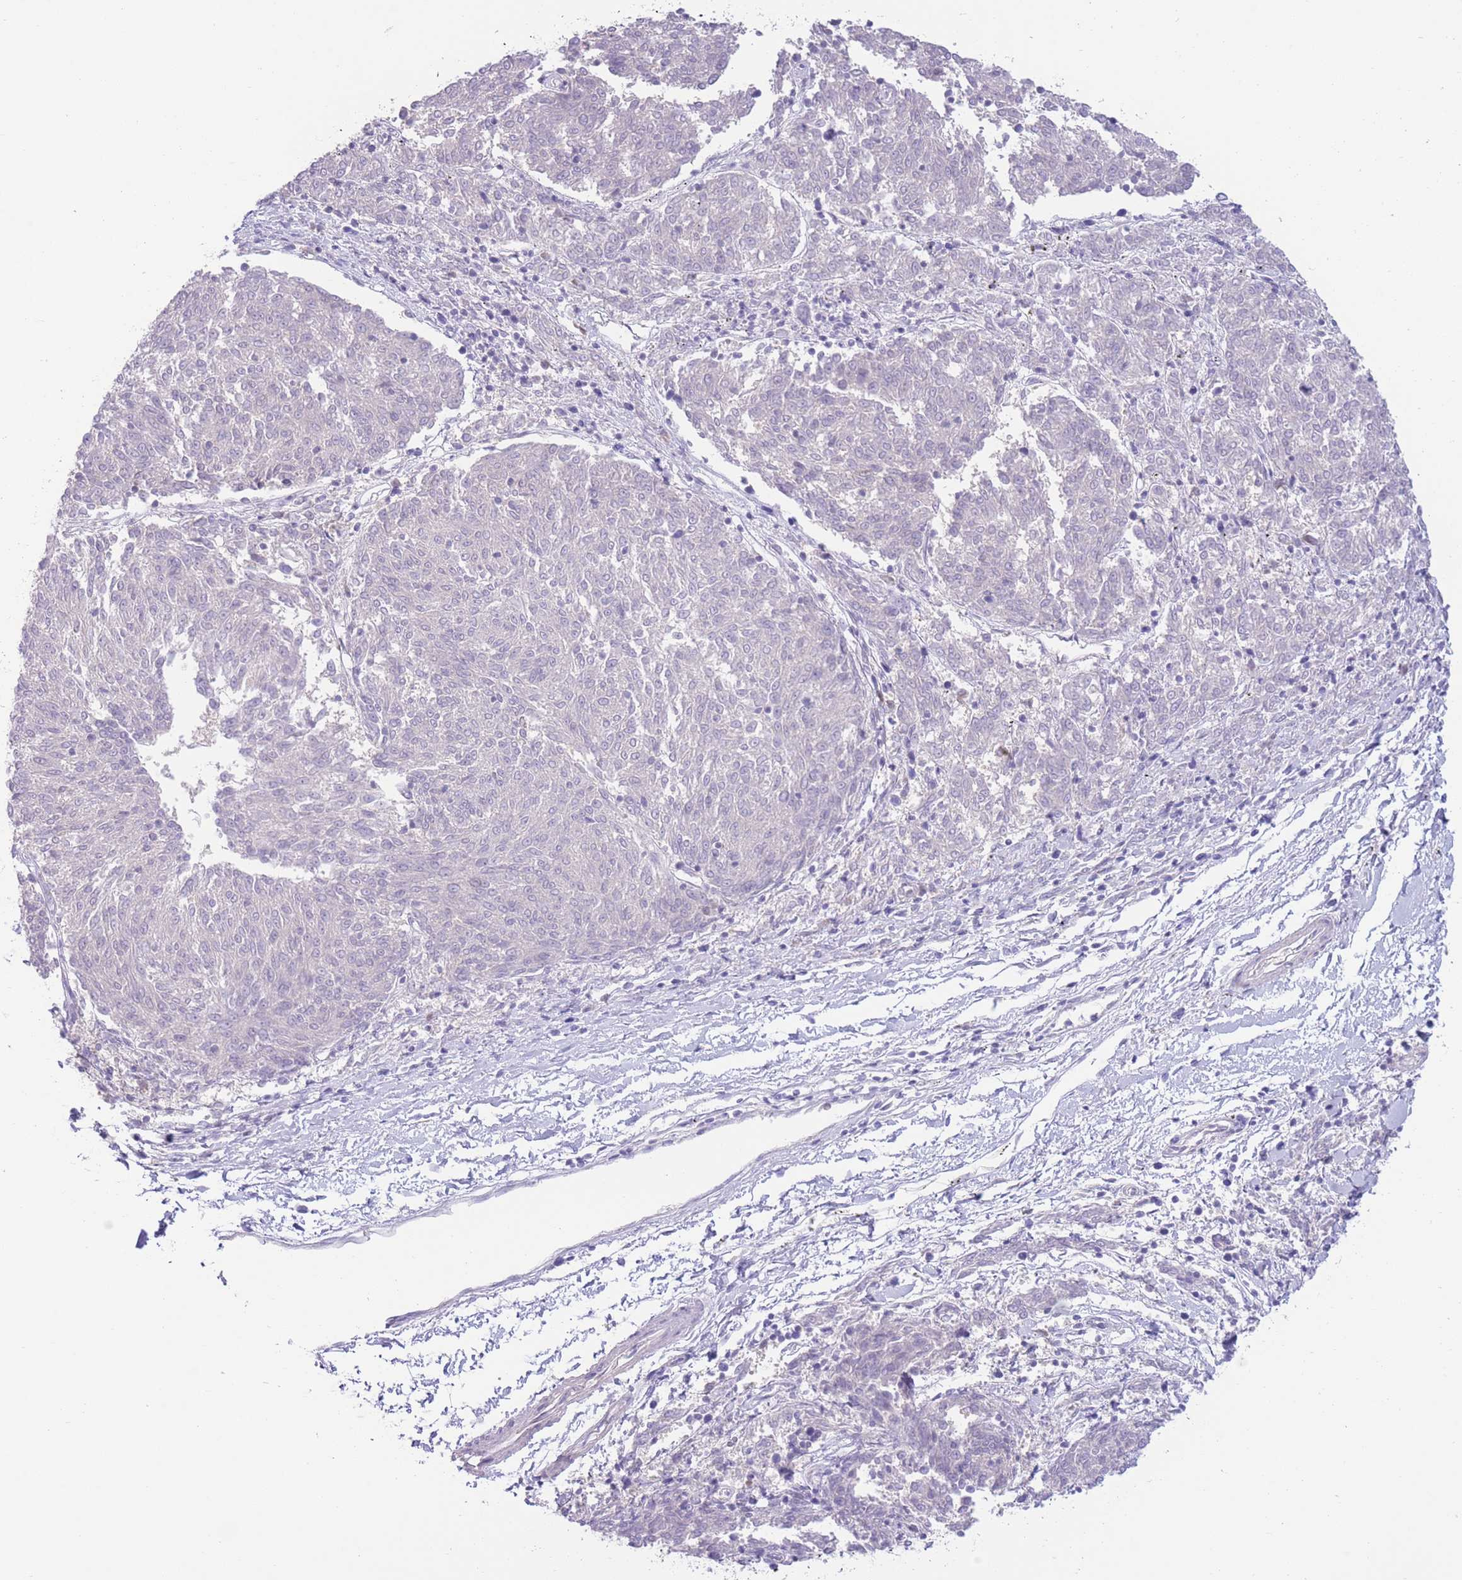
{"staining": {"intensity": "negative", "quantity": "none", "location": "none"}, "tissue": "melanoma", "cell_type": "Tumor cells", "image_type": "cancer", "snomed": [{"axis": "morphology", "description": "Malignant melanoma, NOS"}, {"axis": "topography", "description": "Skin"}], "caption": "High power microscopy histopathology image of an immunohistochemistry image of melanoma, revealing no significant expression in tumor cells. The staining is performed using DAB (3,3'-diaminobenzidine) brown chromogen with nuclei counter-stained in using hematoxylin.", "gene": "BHLHA15", "patient": {"sex": "female", "age": 72}}